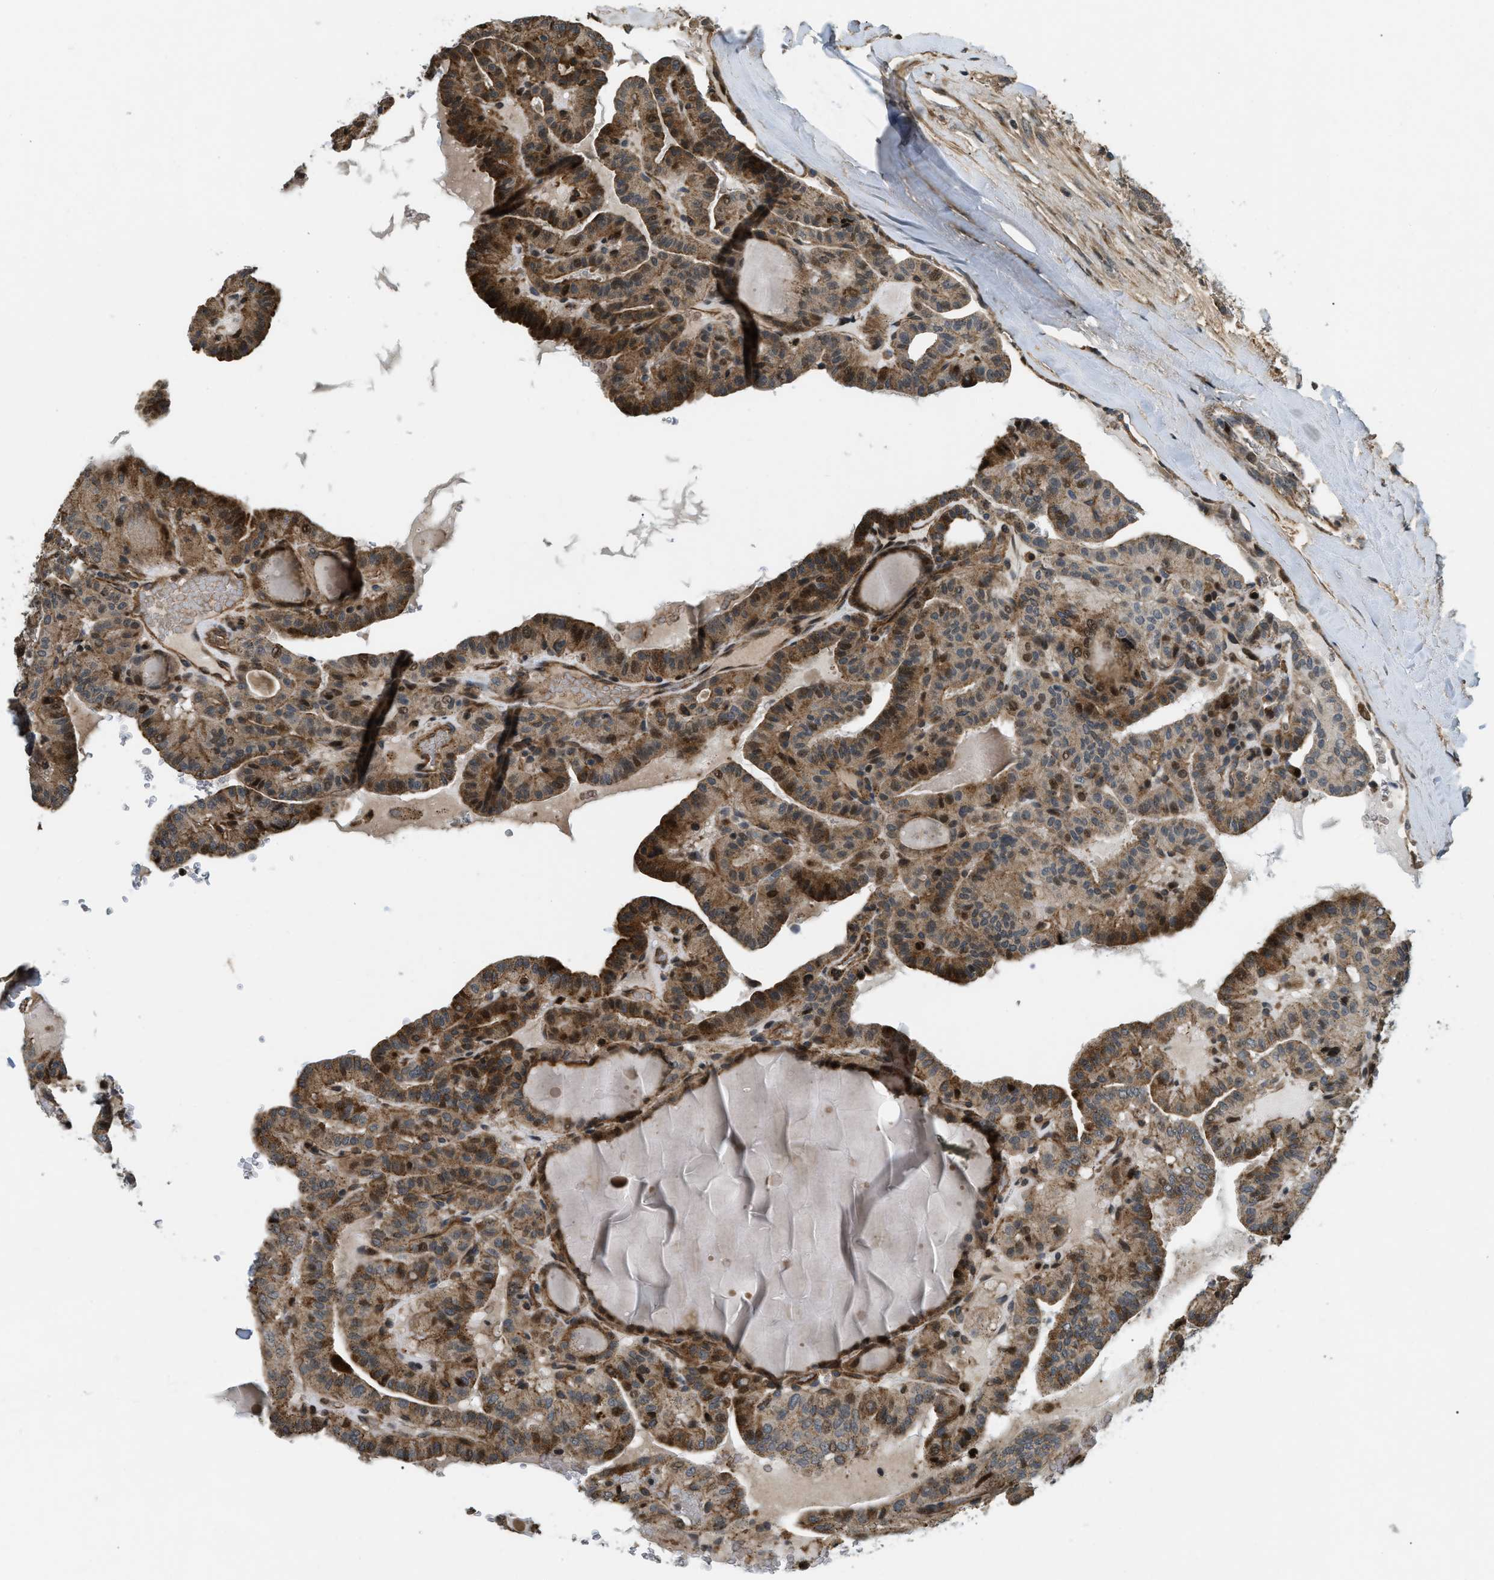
{"staining": {"intensity": "moderate", "quantity": ">75%", "location": "cytoplasmic/membranous"}, "tissue": "thyroid cancer", "cell_type": "Tumor cells", "image_type": "cancer", "snomed": [{"axis": "morphology", "description": "Papillary adenocarcinoma, NOS"}, {"axis": "topography", "description": "Thyroid gland"}], "caption": "Immunohistochemical staining of papillary adenocarcinoma (thyroid) shows moderate cytoplasmic/membranous protein staining in about >75% of tumor cells. (DAB = brown stain, brightfield microscopy at high magnification).", "gene": "LTA4H", "patient": {"sex": "male", "age": 77}}